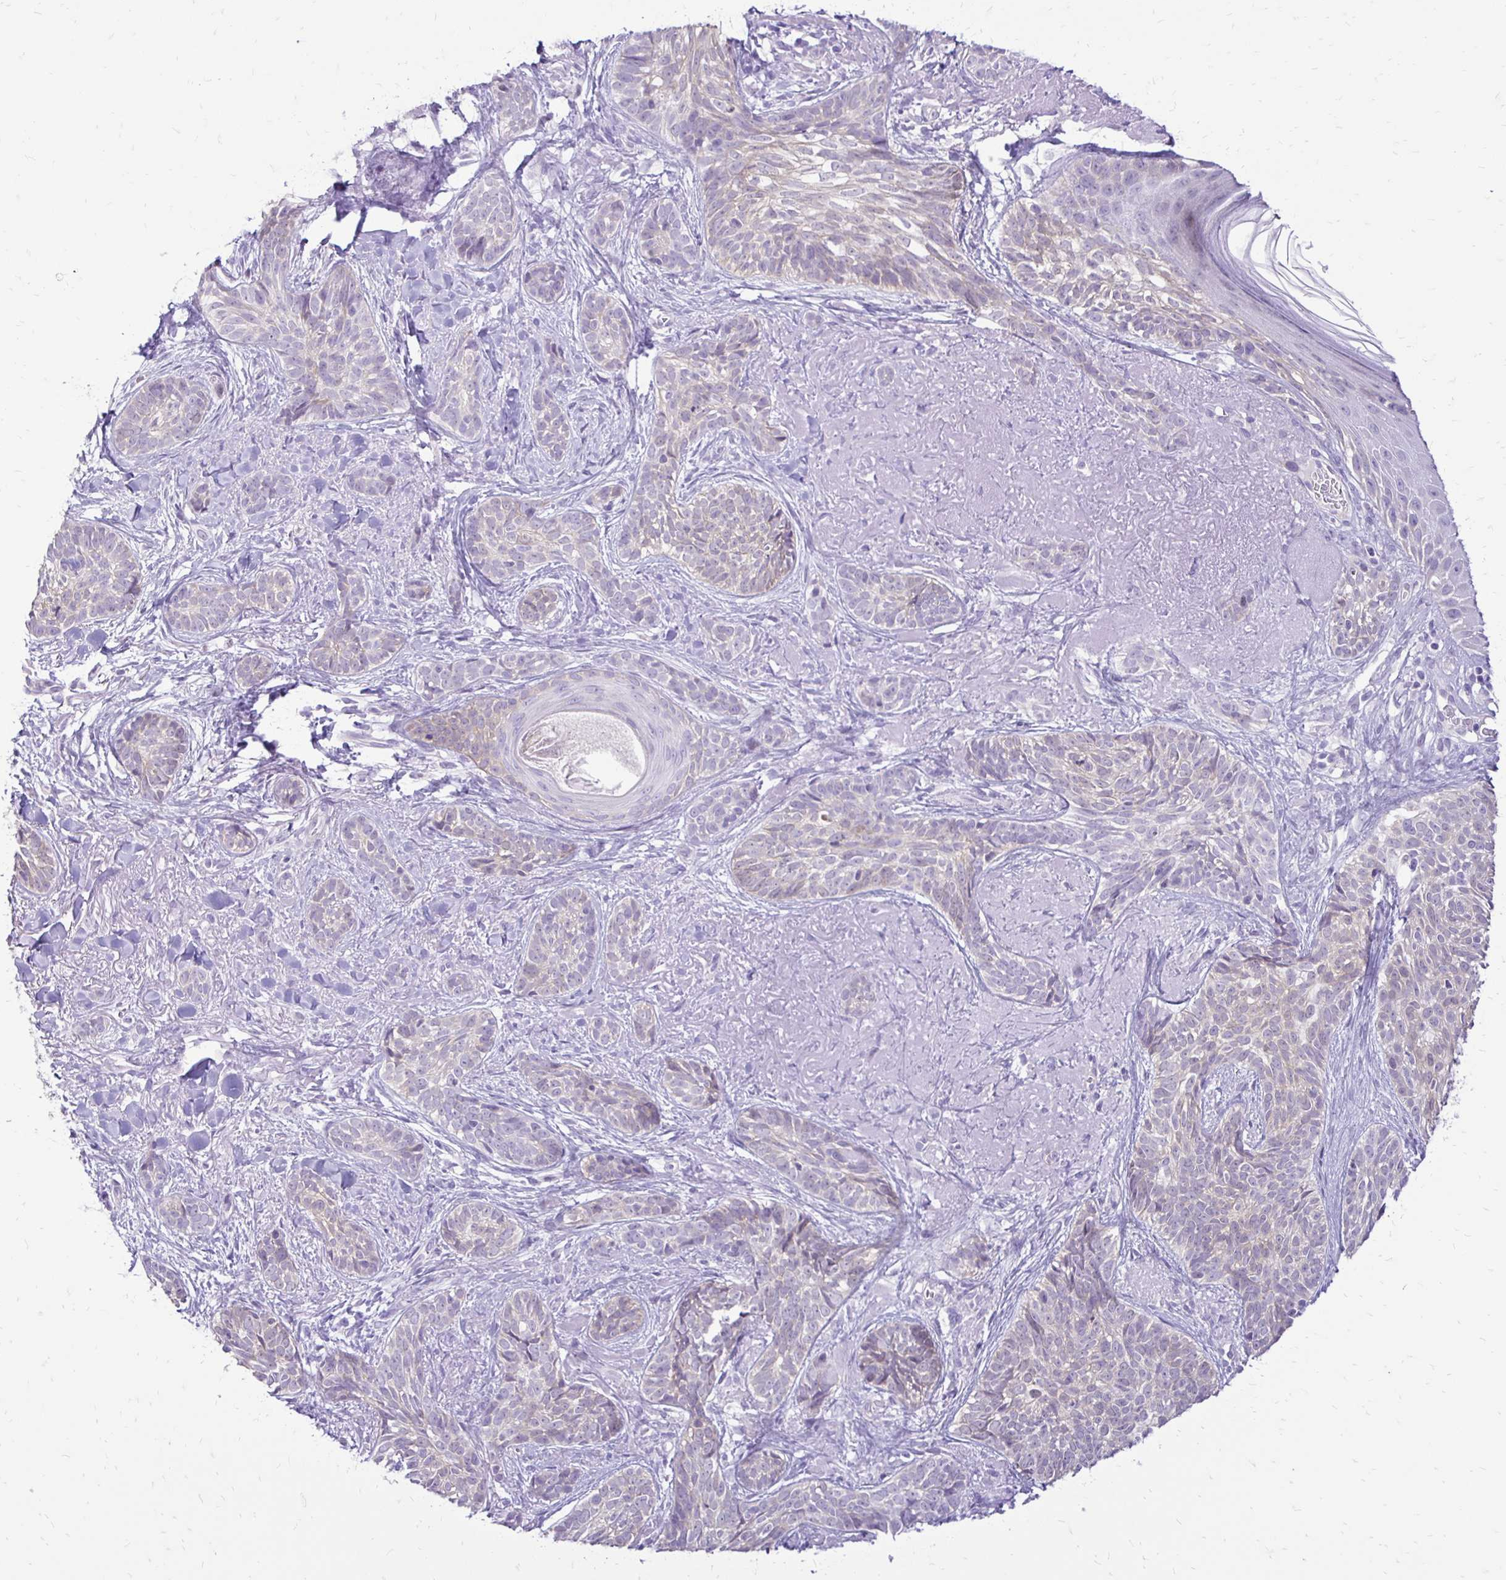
{"staining": {"intensity": "weak", "quantity": "<25%", "location": "cytoplasmic/membranous"}, "tissue": "skin cancer", "cell_type": "Tumor cells", "image_type": "cancer", "snomed": [{"axis": "morphology", "description": "Basal cell carcinoma"}, {"axis": "morphology", "description": "BCC, high aggressive"}, {"axis": "topography", "description": "Skin"}], "caption": "This is a image of immunohistochemistry staining of skin basal cell carcinoma, which shows no positivity in tumor cells. (DAB (3,3'-diaminobenzidine) immunohistochemistry visualized using brightfield microscopy, high magnification).", "gene": "GAS2", "patient": {"sex": "female", "age": 79}}